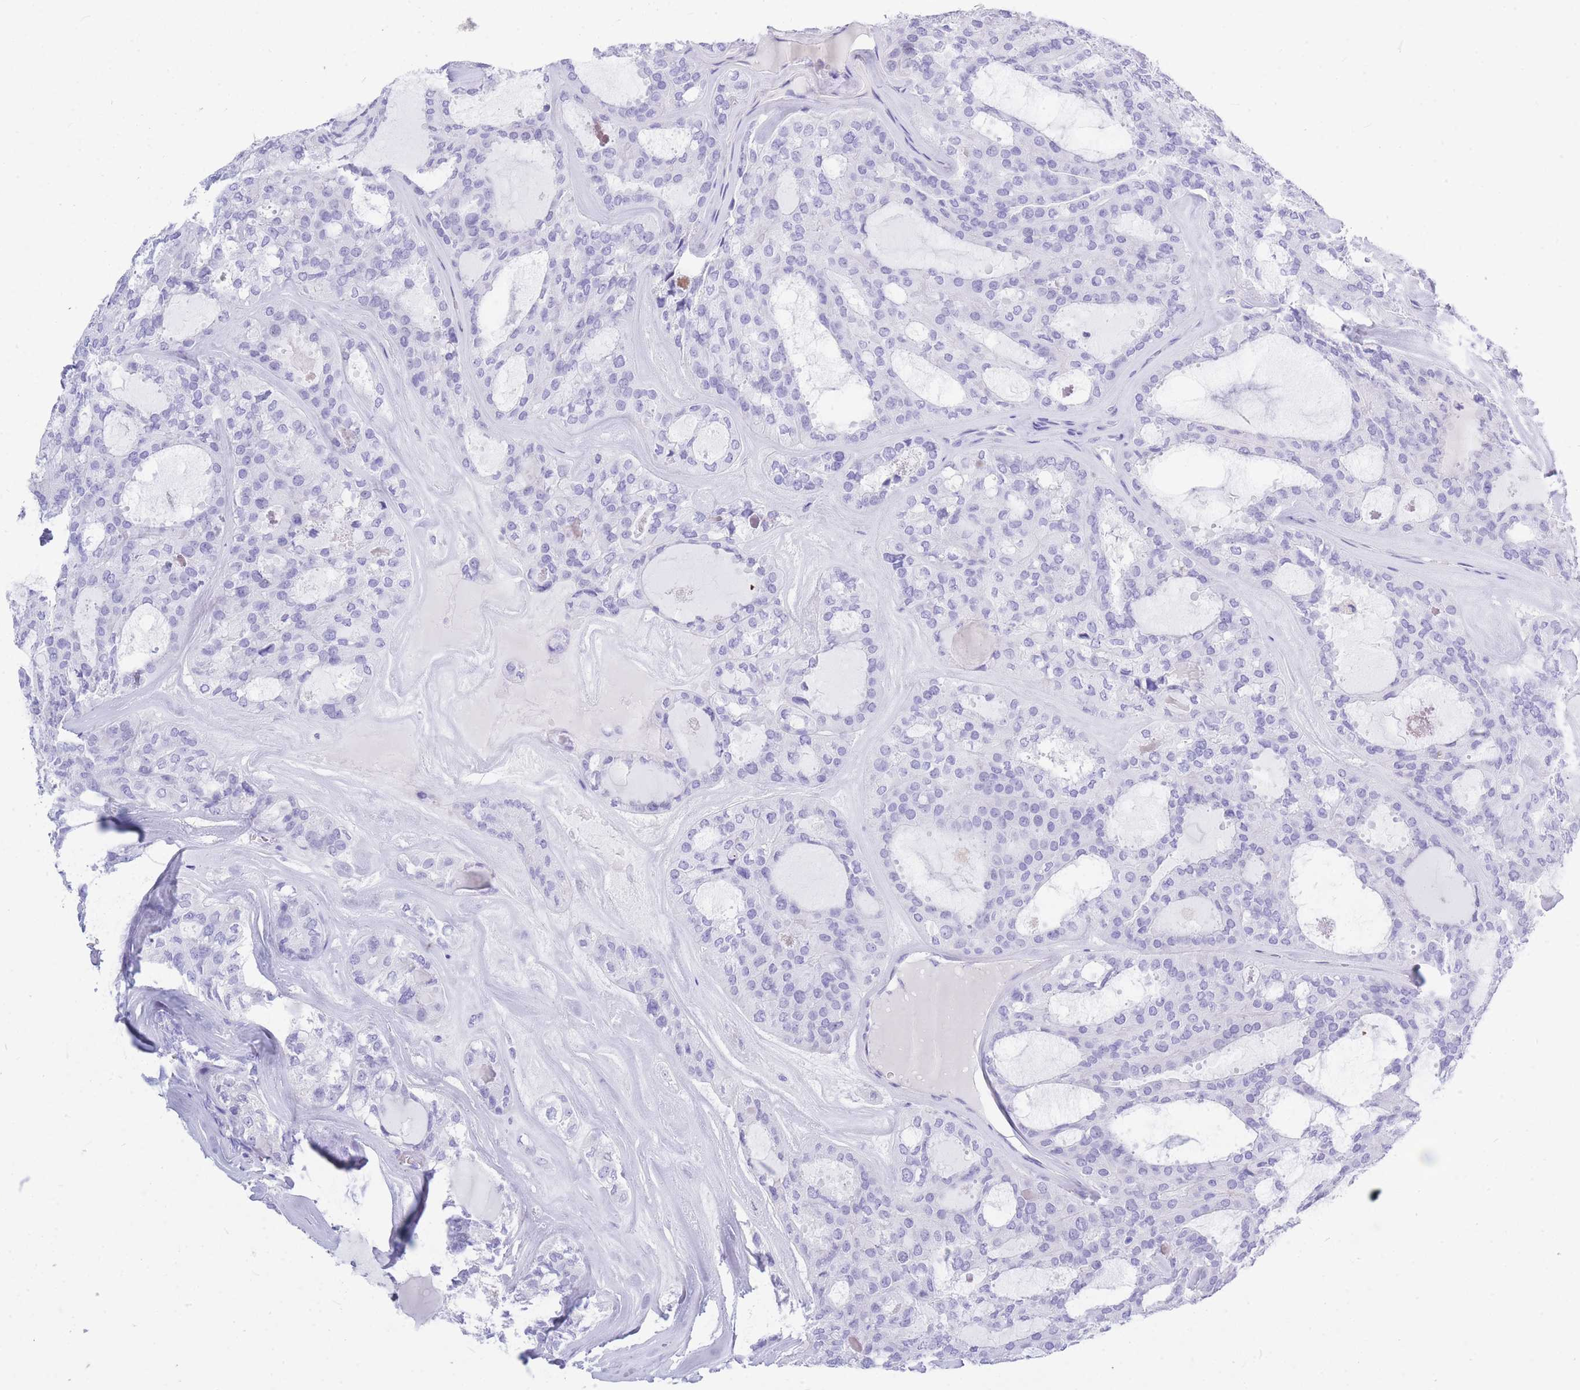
{"staining": {"intensity": "negative", "quantity": "none", "location": "none"}, "tissue": "thyroid cancer", "cell_type": "Tumor cells", "image_type": "cancer", "snomed": [{"axis": "morphology", "description": "Follicular adenoma carcinoma, NOS"}, {"axis": "topography", "description": "Thyroid gland"}], "caption": "Follicular adenoma carcinoma (thyroid) stained for a protein using immunohistochemistry (IHC) reveals no staining tumor cells.", "gene": "ZFP62", "patient": {"sex": "male", "age": 75}}